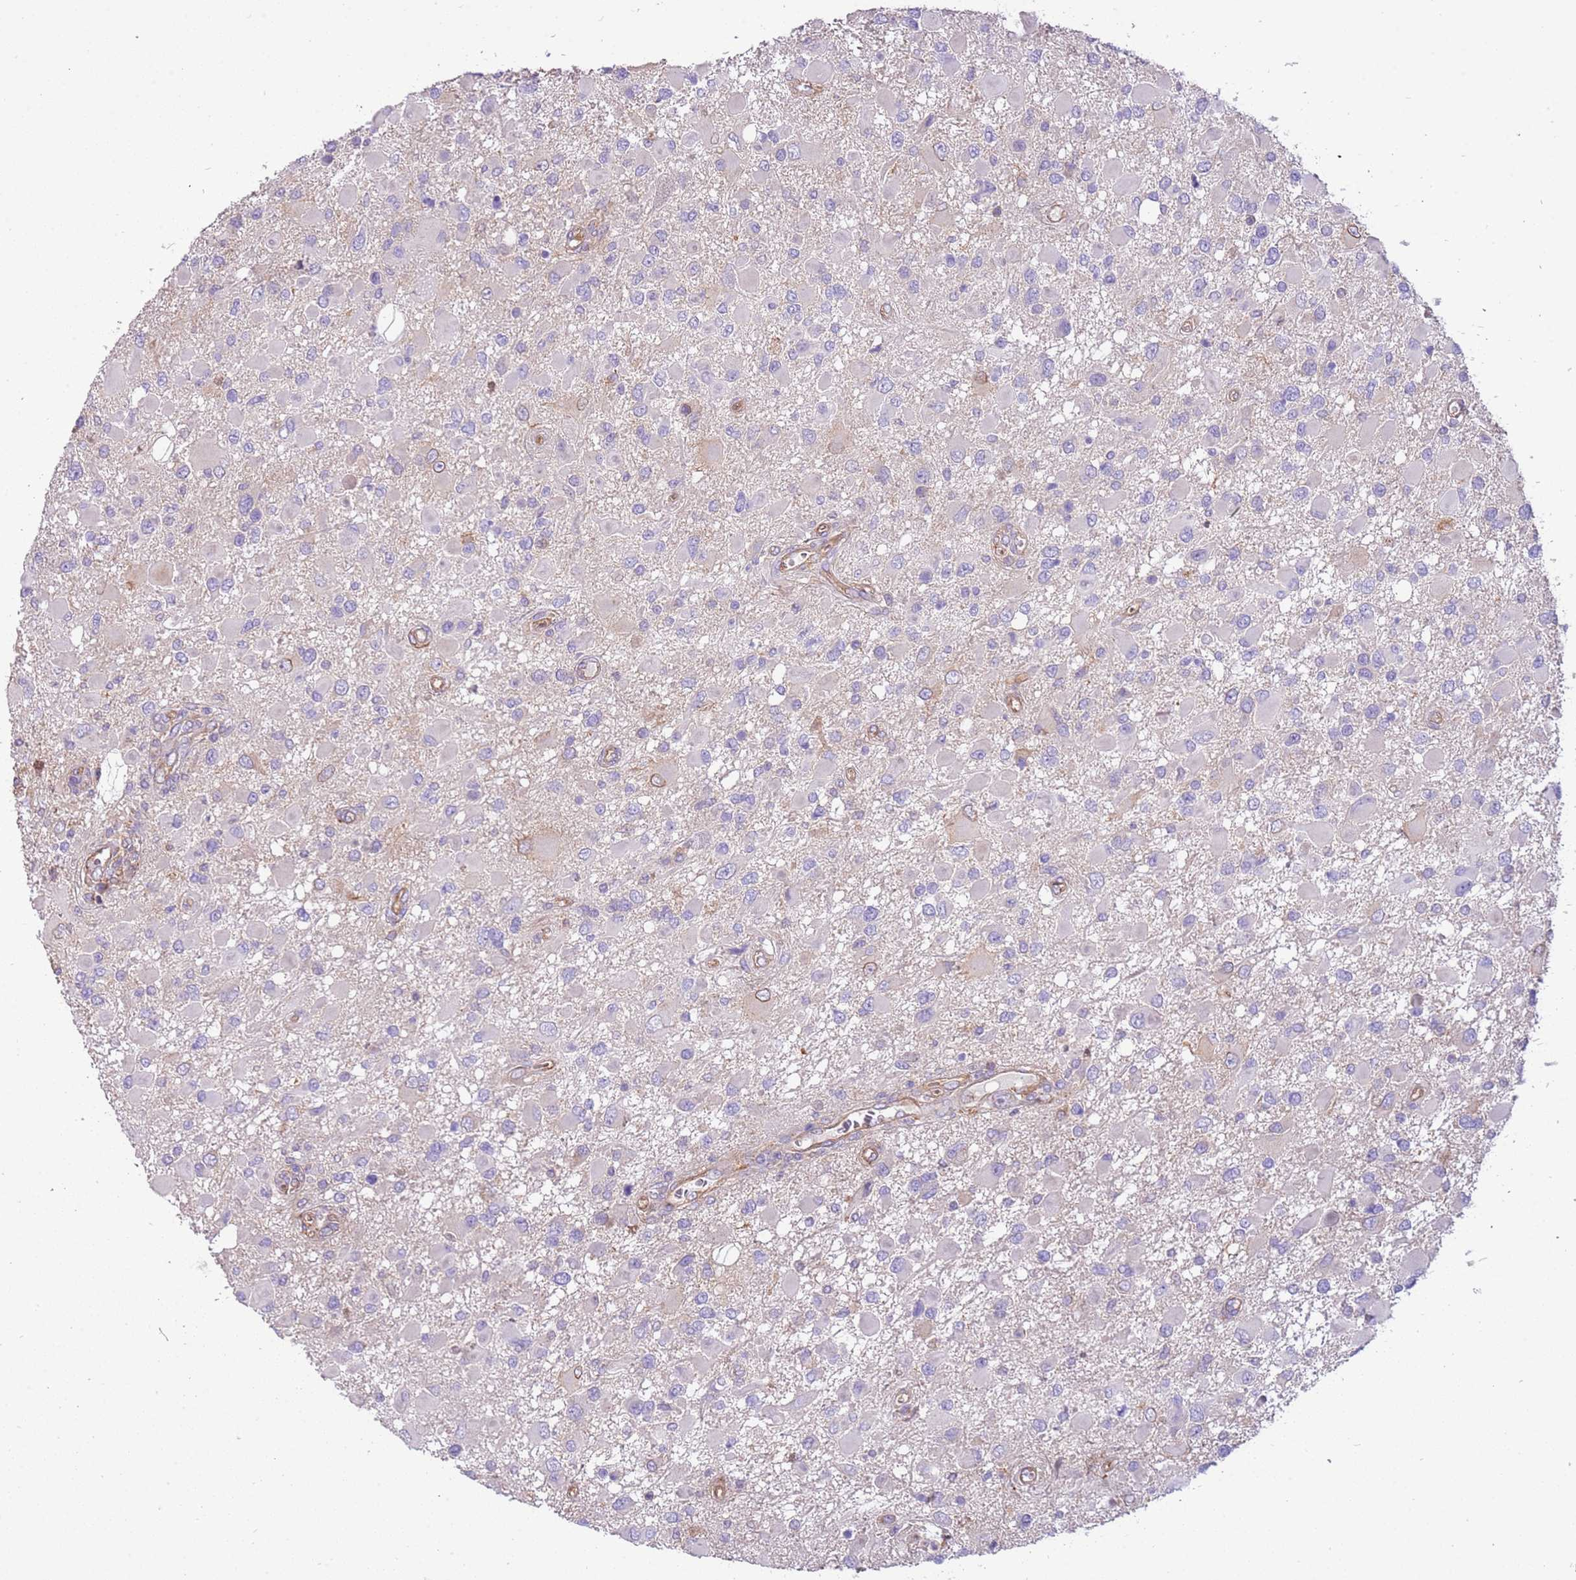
{"staining": {"intensity": "negative", "quantity": "none", "location": "none"}, "tissue": "glioma", "cell_type": "Tumor cells", "image_type": "cancer", "snomed": [{"axis": "morphology", "description": "Glioma, malignant, High grade"}, {"axis": "topography", "description": "Brain"}], "caption": "Human glioma stained for a protein using immunohistochemistry displays no positivity in tumor cells.", "gene": "NAALADL1", "patient": {"sex": "male", "age": 53}}